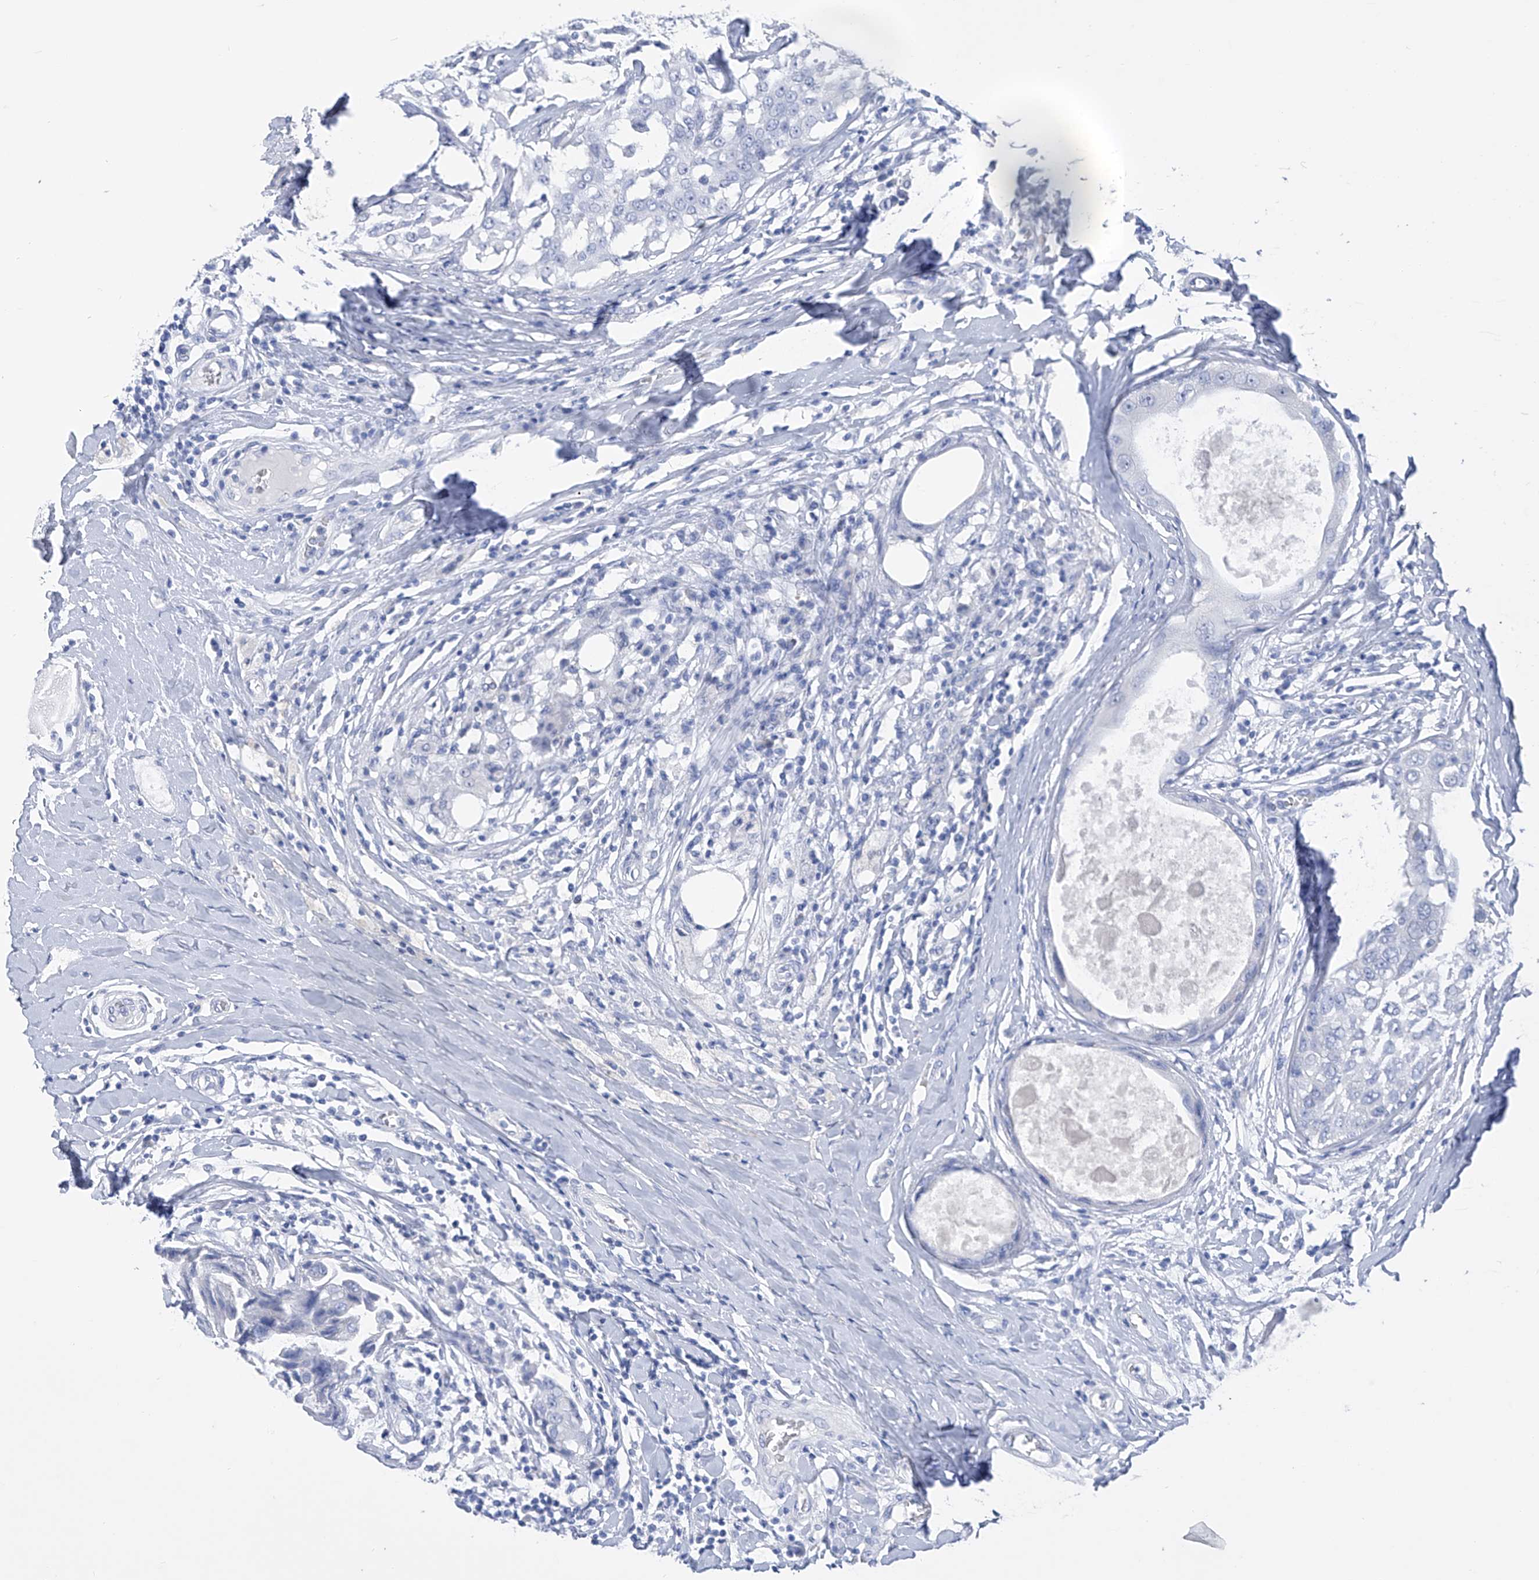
{"staining": {"intensity": "negative", "quantity": "none", "location": "none"}, "tissue": "breast cancer", "cell_type": "Tumor cells", "image_type": "cancer", "snomed": [{"axis": "morphology", "description": "Duct carcinoma"}, {"axis": "topography", "description": "Breast"}], "caption": "Tumor cells show no significant expression in breast cancer (infiltrating ductal carcinoma).", "gene": "ADRA1A", "patient": {"sex": "female", "age": 27}}